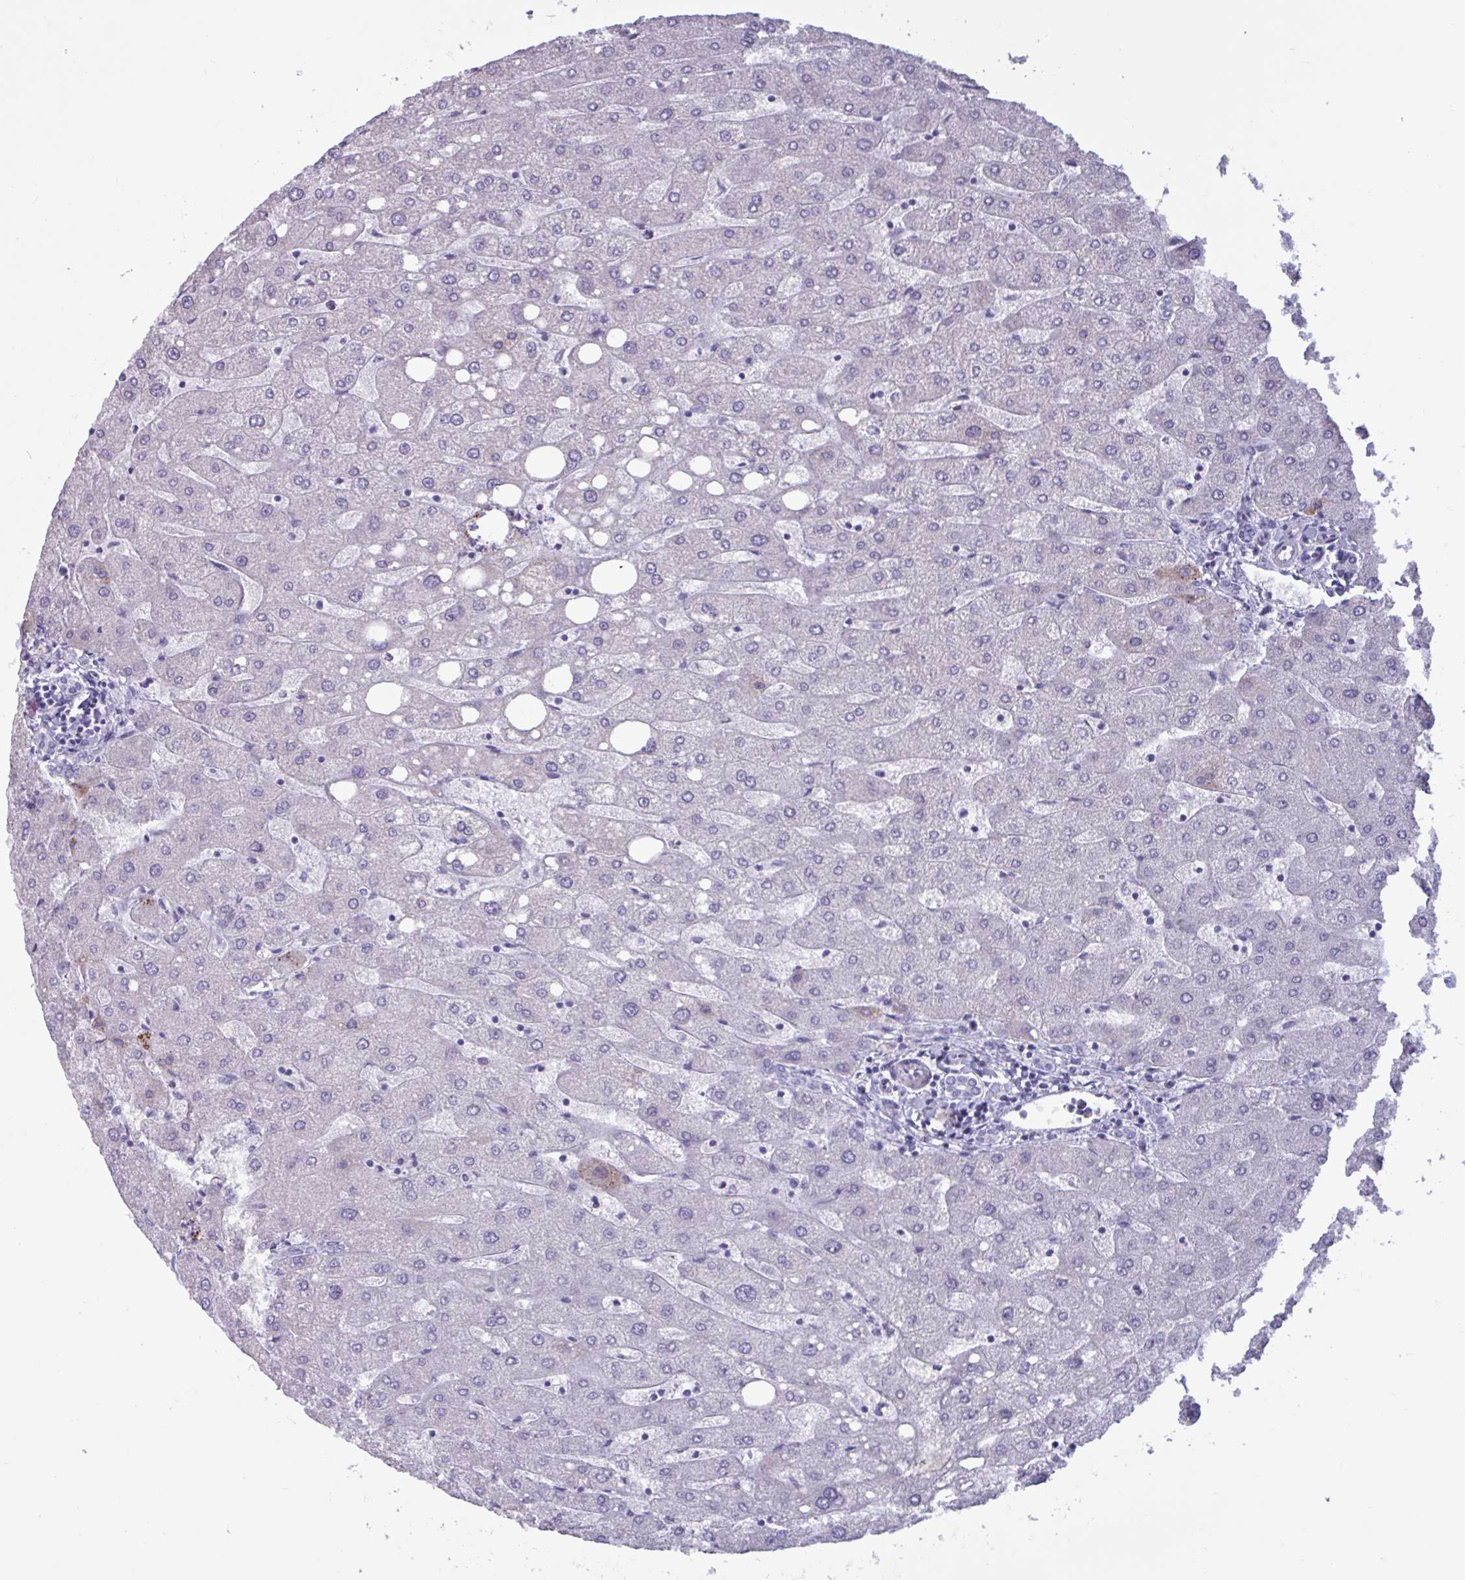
{"staining": {"intensity": "negative", "quantity": "none", "location": "none"}, "tissue": "liver", "cell_type": "Cholangiocytes", "image_type": "normal", "snomed": [{"axis": "morphology", "description": "Normal tissue, NOS"}, {"axis": "topography", "description": "Liver"}], "caption": "This is an immunohistochemistry (IHC) image of benign human liver. There is no expression in cholangiocytes.", "gene": "BBS10", "patient": {"sex": "male", "age": 67}}